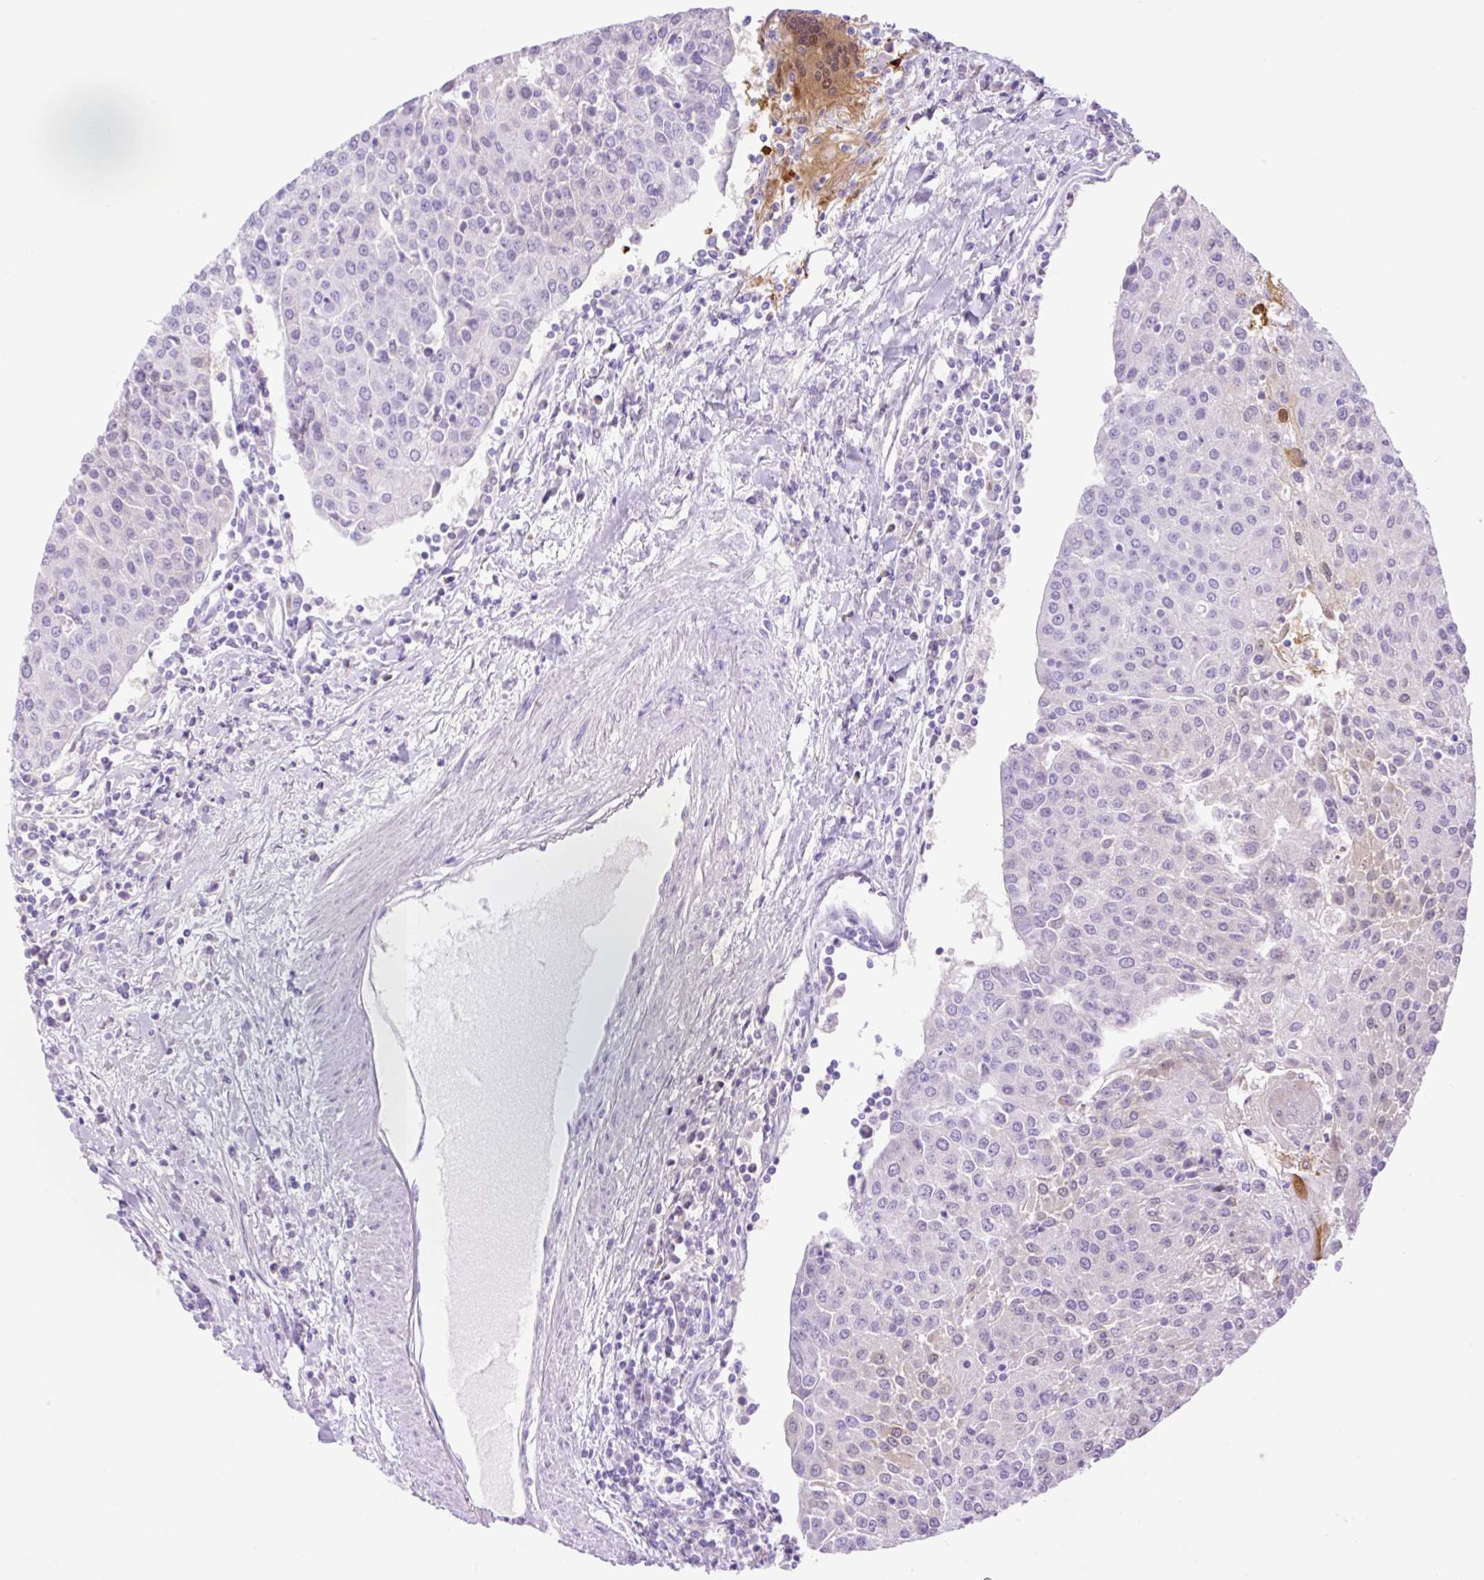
{"staining": {"intensity": "negative", "quantity": "none", "location": "none"}, "tissue": "urothelial cancer", "cell_type": "Tumor cells", "image_type": "cancer", "snomed": [{"axis": "morphology", "description": "Urothelial carcinoma, High grade"}, {"axis": "topography", "description": "Urinary bladder"}], "caption": "DAB immunohistochemical staining of human high-grade urothelial carcinoma shows no significant staining in tumor cells.", "gene": "SLC25A40", "patient": {"sex": "female", "age": 85}}